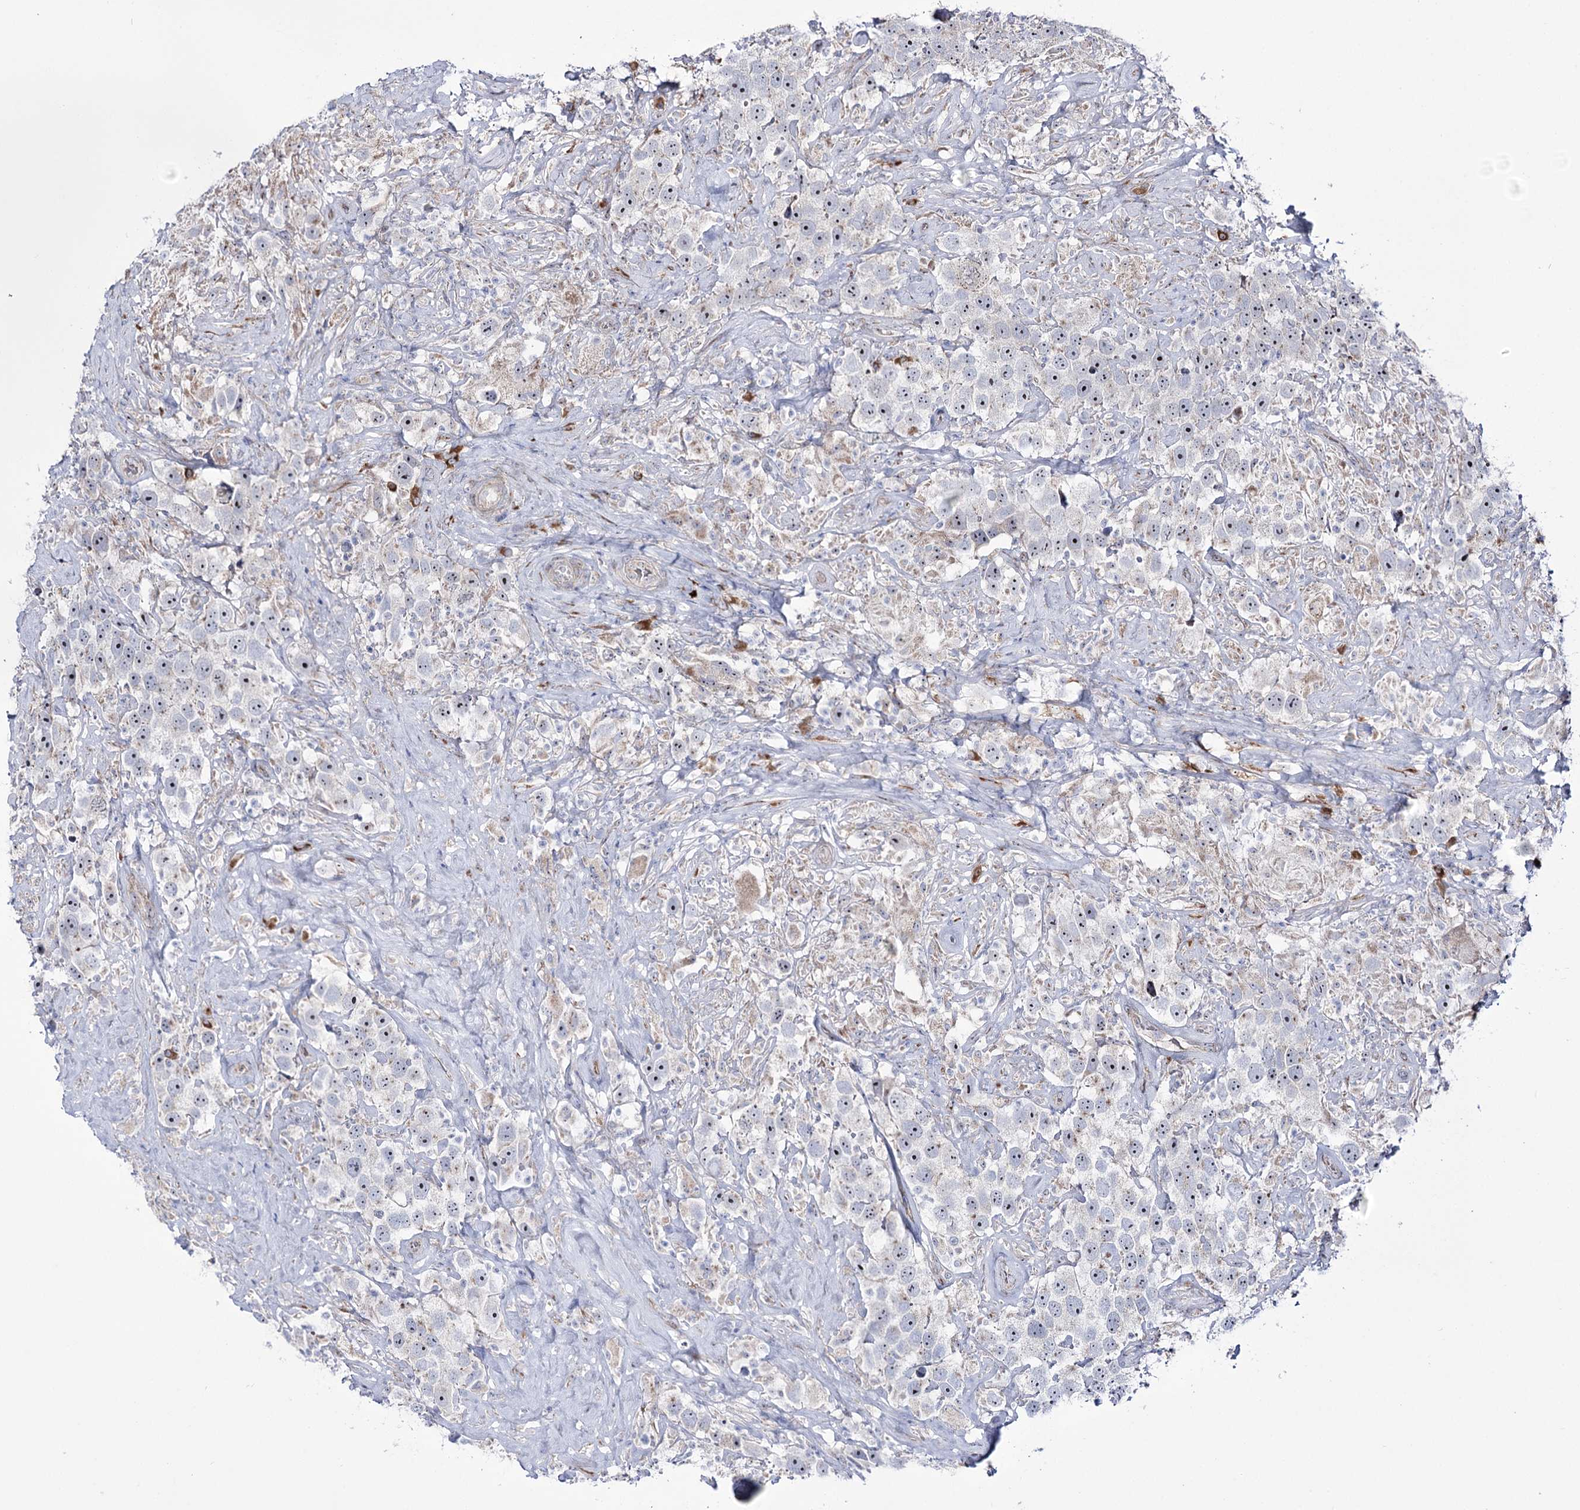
{"staining": {"intensity": "negative", "quantity": "none", "location": "none"}, "tissue": "testis cancer", "cell_type": "Tumor cells", "image_type": "cancer", "snomed": [{"axis": "morphology", "description": "Seminoma, NOS"}, {"axis": "topography", "description": "Testis"}], "caption": "IHC of human testis cancer (seminoma) exhibits no expression in tumor cells.", "gene": "METTL5", "patient": {"sex": "male", "age": 49}}